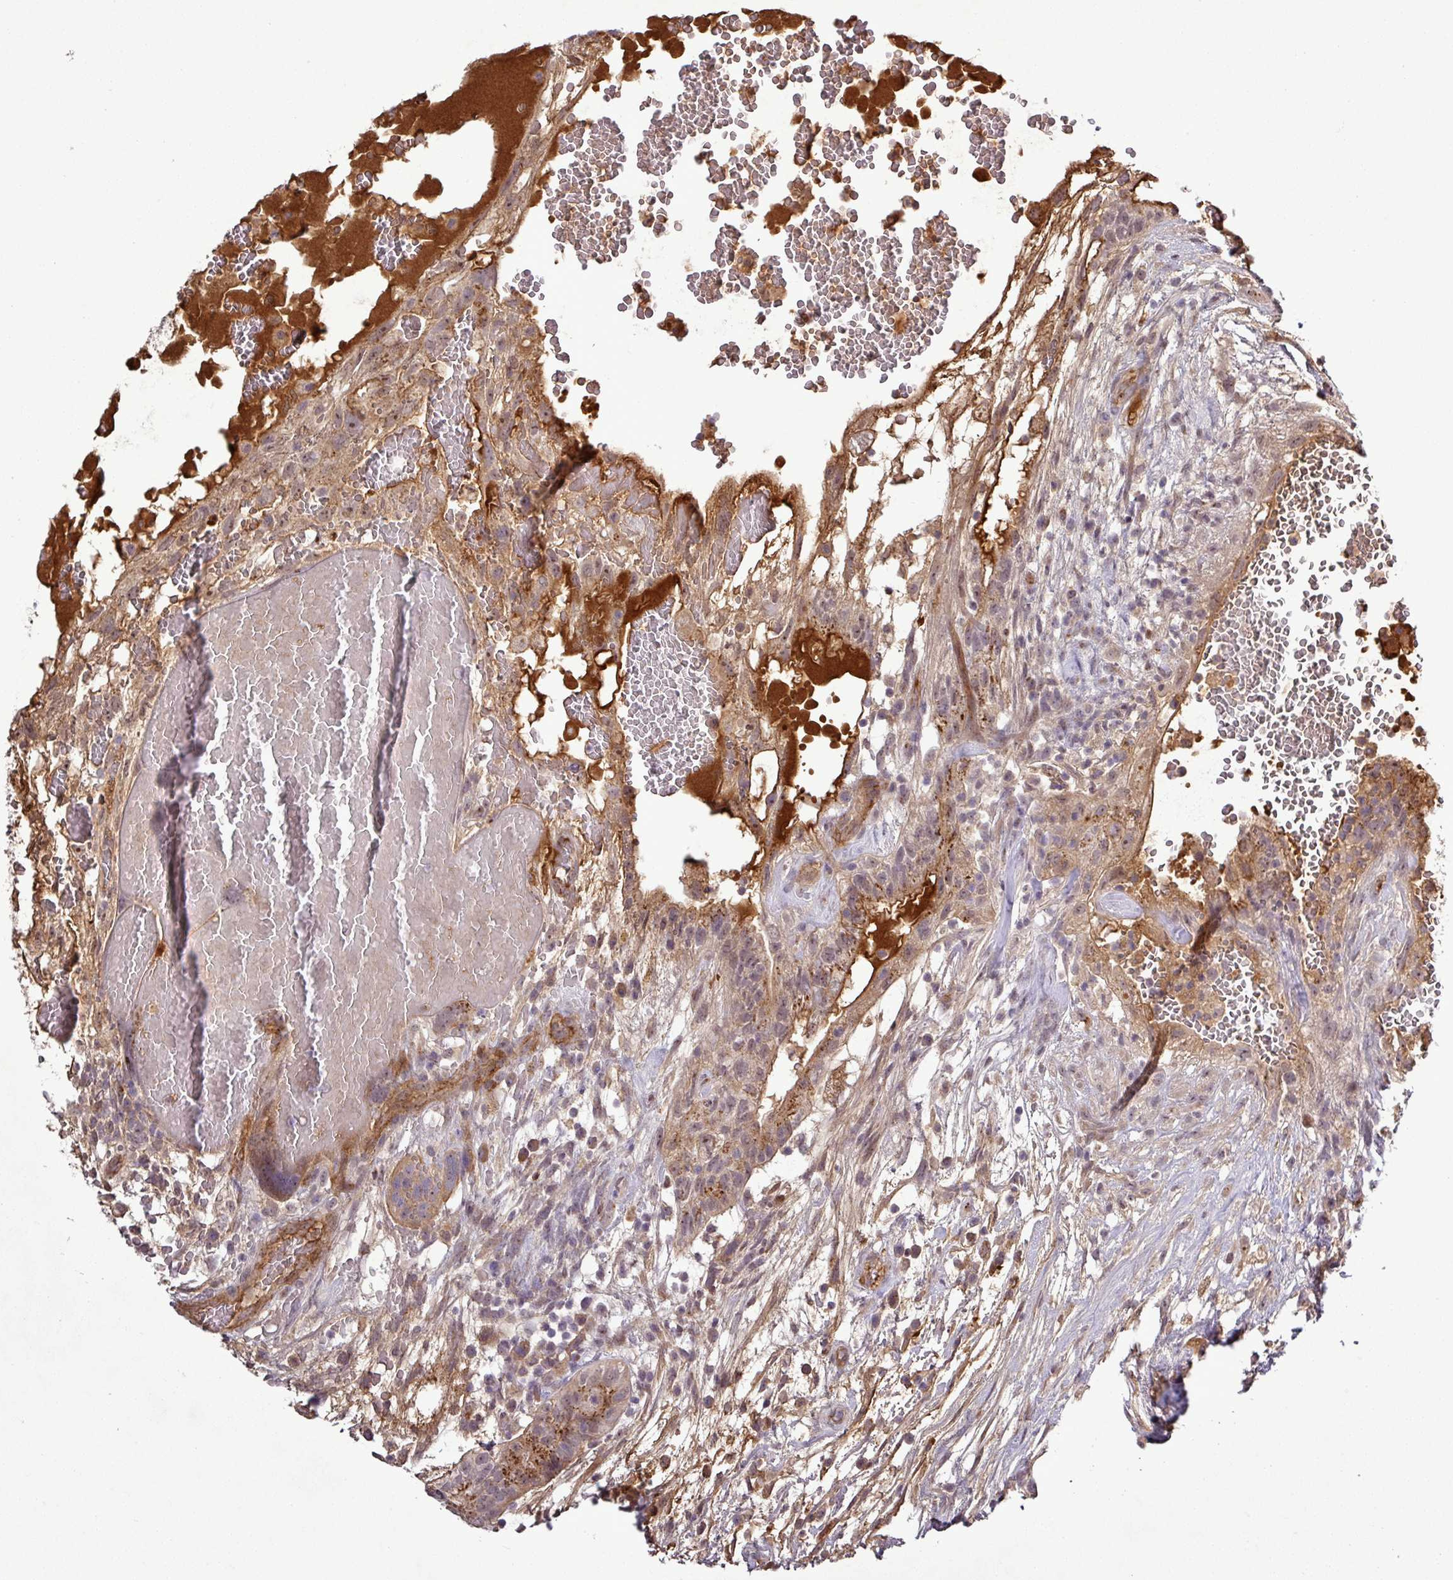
{"staining": {"intensity": "moderate", "quantity": ">75%", "location": "cytoplasmic/membranous,nuclear"}, "tissue": "testis cancer", "cell_type": "Tumor cells", "image_type": "cancer", "snomed": [{"axis": "morphology", "description": "Normal tissue, NOS"}, {"axis": "morphology", "description": "Carcinoma, Embryonal, NOS"}, {"axis": "topography", "description": "Testis"}], "caption": "Brown immunohistochemical staining in testis embryonal carcinoma exhibits moderate cytoplasmic/membranous and nuclear positivity in approximately >75% of tumor cells. (brown staining indicates protein expression, while blue staining denotes nuclei).", "gene": "PCDH1", "patient": {"sex": "male", "age": 32}}